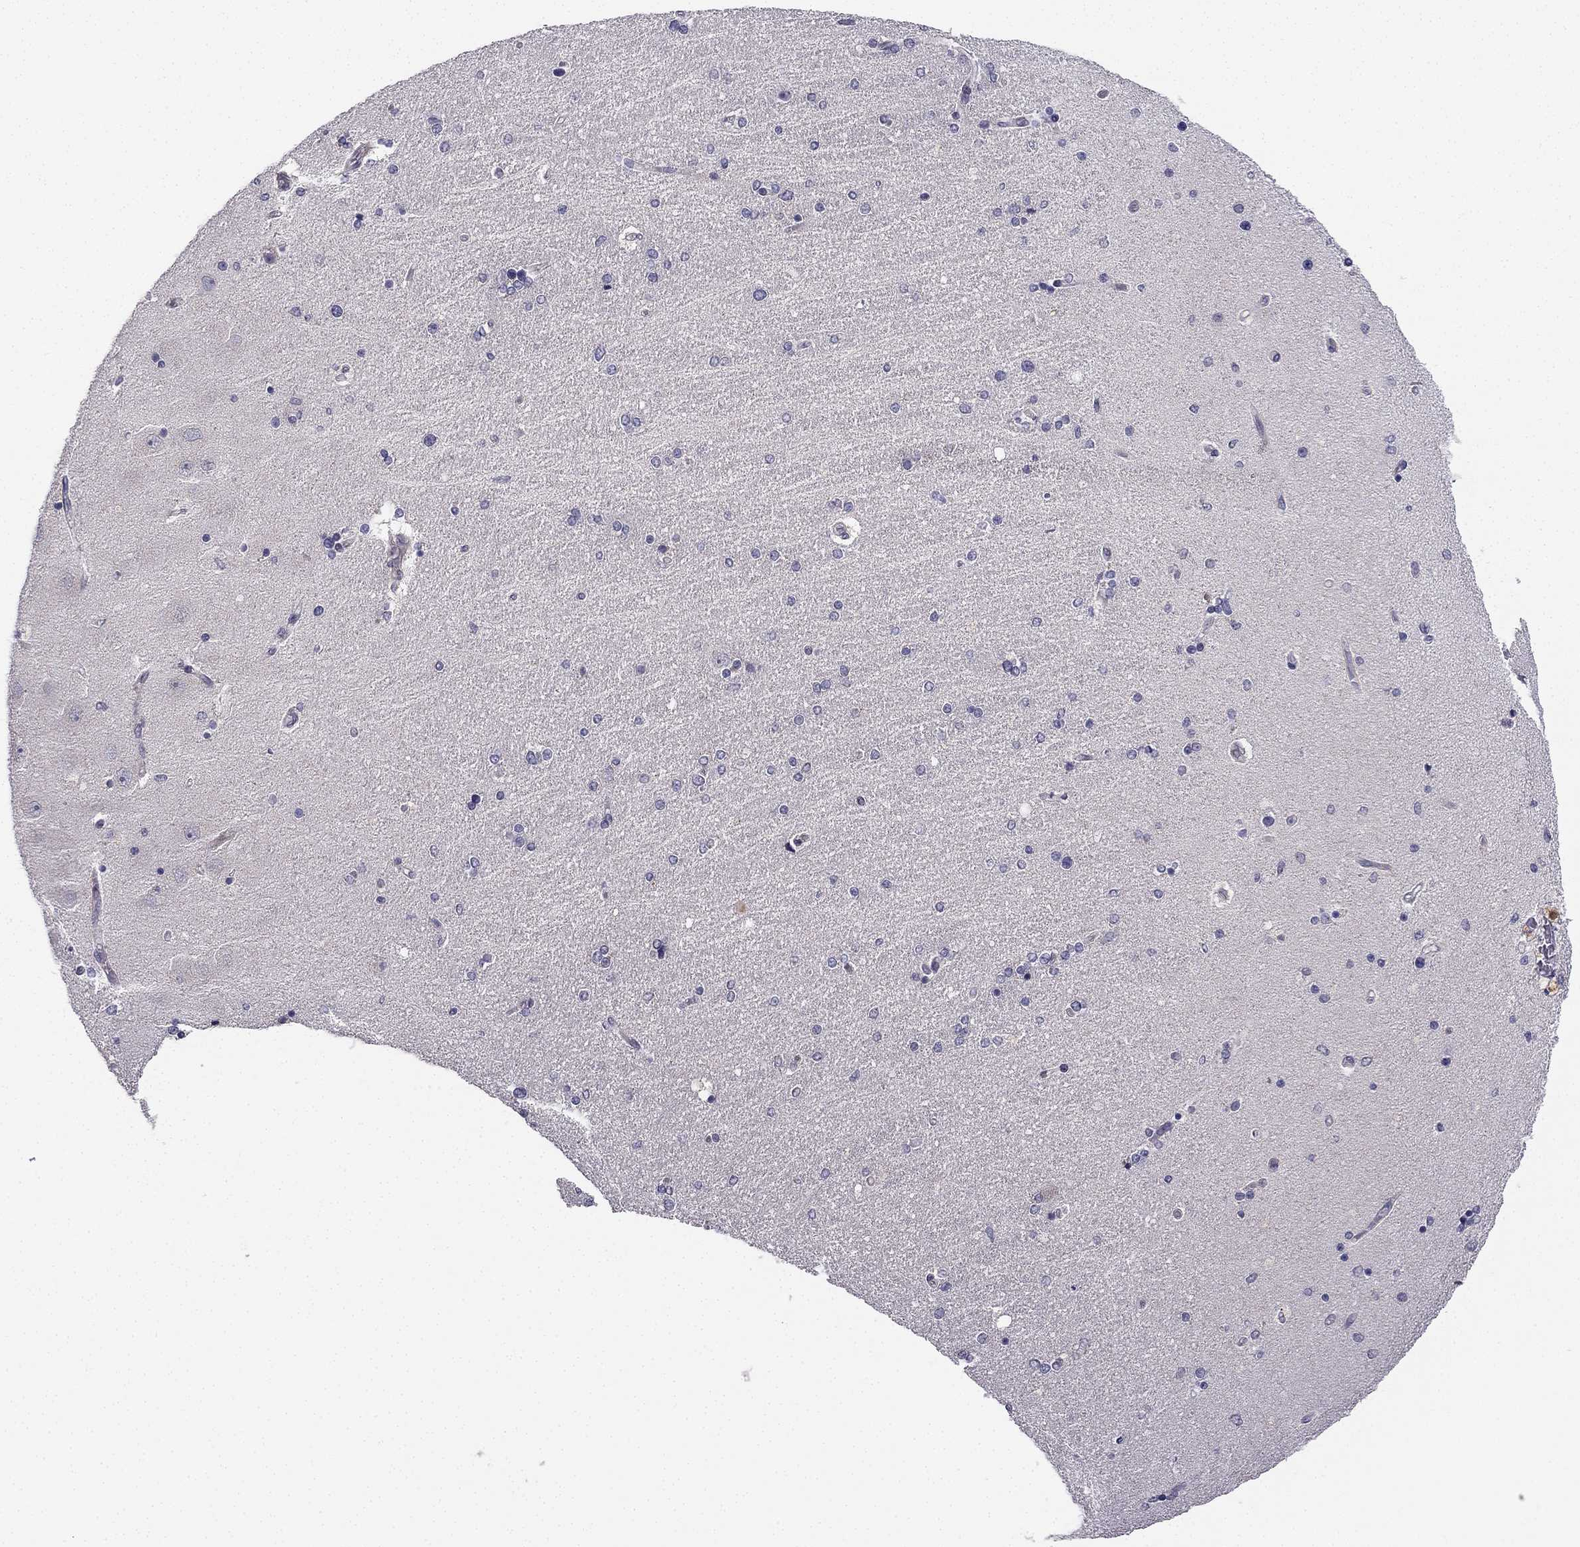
{"staining": {"intensity": "negative", "quantity": "none", "location": "none"}, "tissue": "hippocampus", "cell_type": "Glial cells", "image_type": "normal", "snomed": [{"axis": "morphology", "description": "Normal tissue, NOS"}, {"axis": "topography", "description": "Hippocampus"}], "caption": "High power microscopy micrograph of an IHC micrograph of benign hippocampus, revealing no significant expression in glial cells.", "gene": "CHST8", "patient": {"sex": "female", "age": 54}}